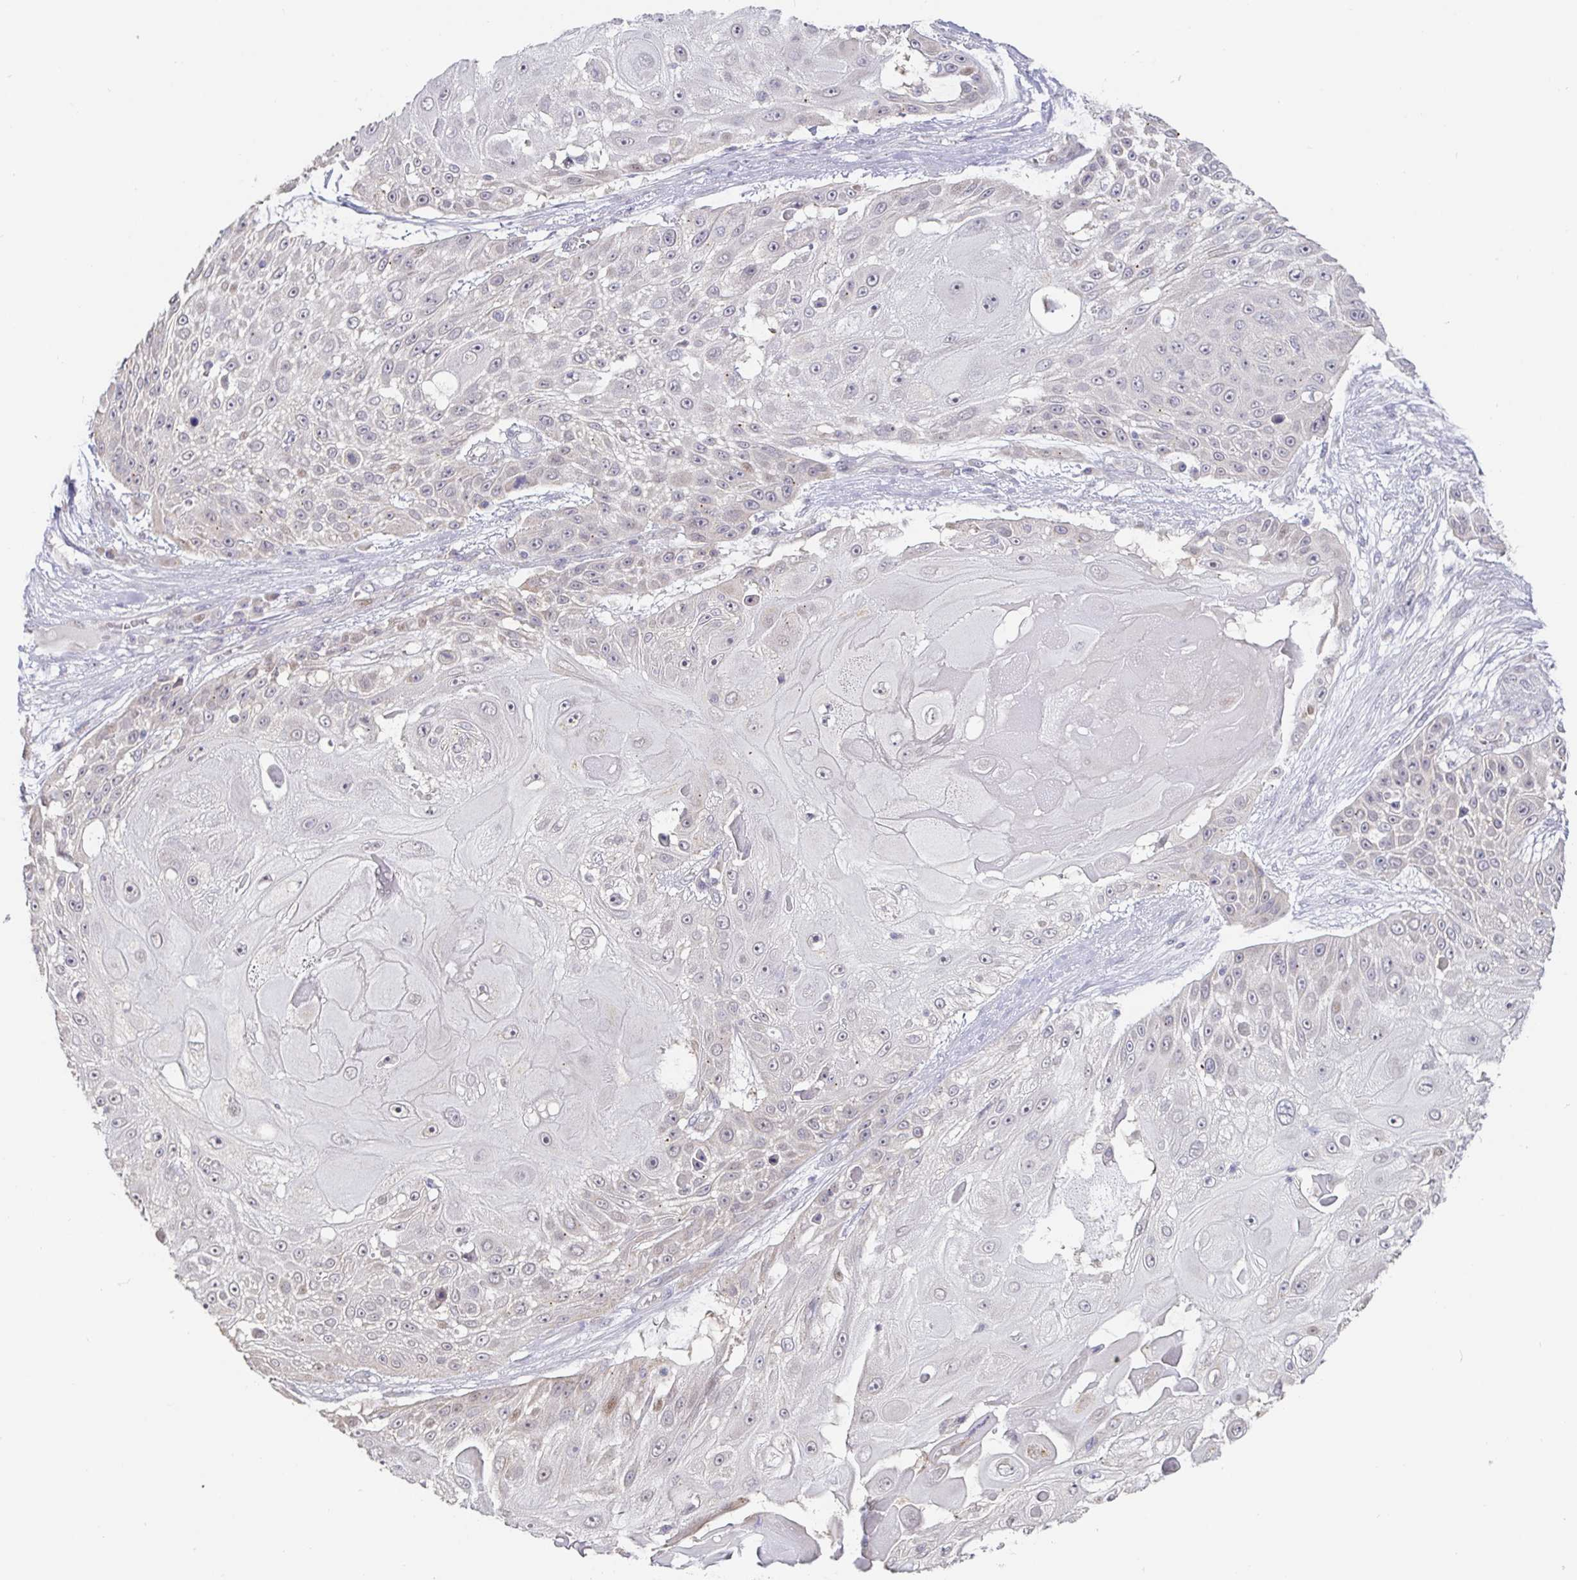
{"staining": {"intensity": "weak", "quantity": "<25%", "location": "cytoplasmic/membranous"}, "tissue": "skin cancer", "cell_type": "Tumor cells", "image_type": "cancer", "snomed": [{"axis": "morphology", "description": "Squamous cell carcinoma, NOS"}, {"axis": "topography", "description": "Skin"}], "caption": "IHC photomicrograph of neoplastic tissue: squamous cell carcinoma (skin) stained with DAB reveals no significant protein positivity in tumor cells.", "gene": "CIT", "patient": {"sex": "female", "age": 86}}